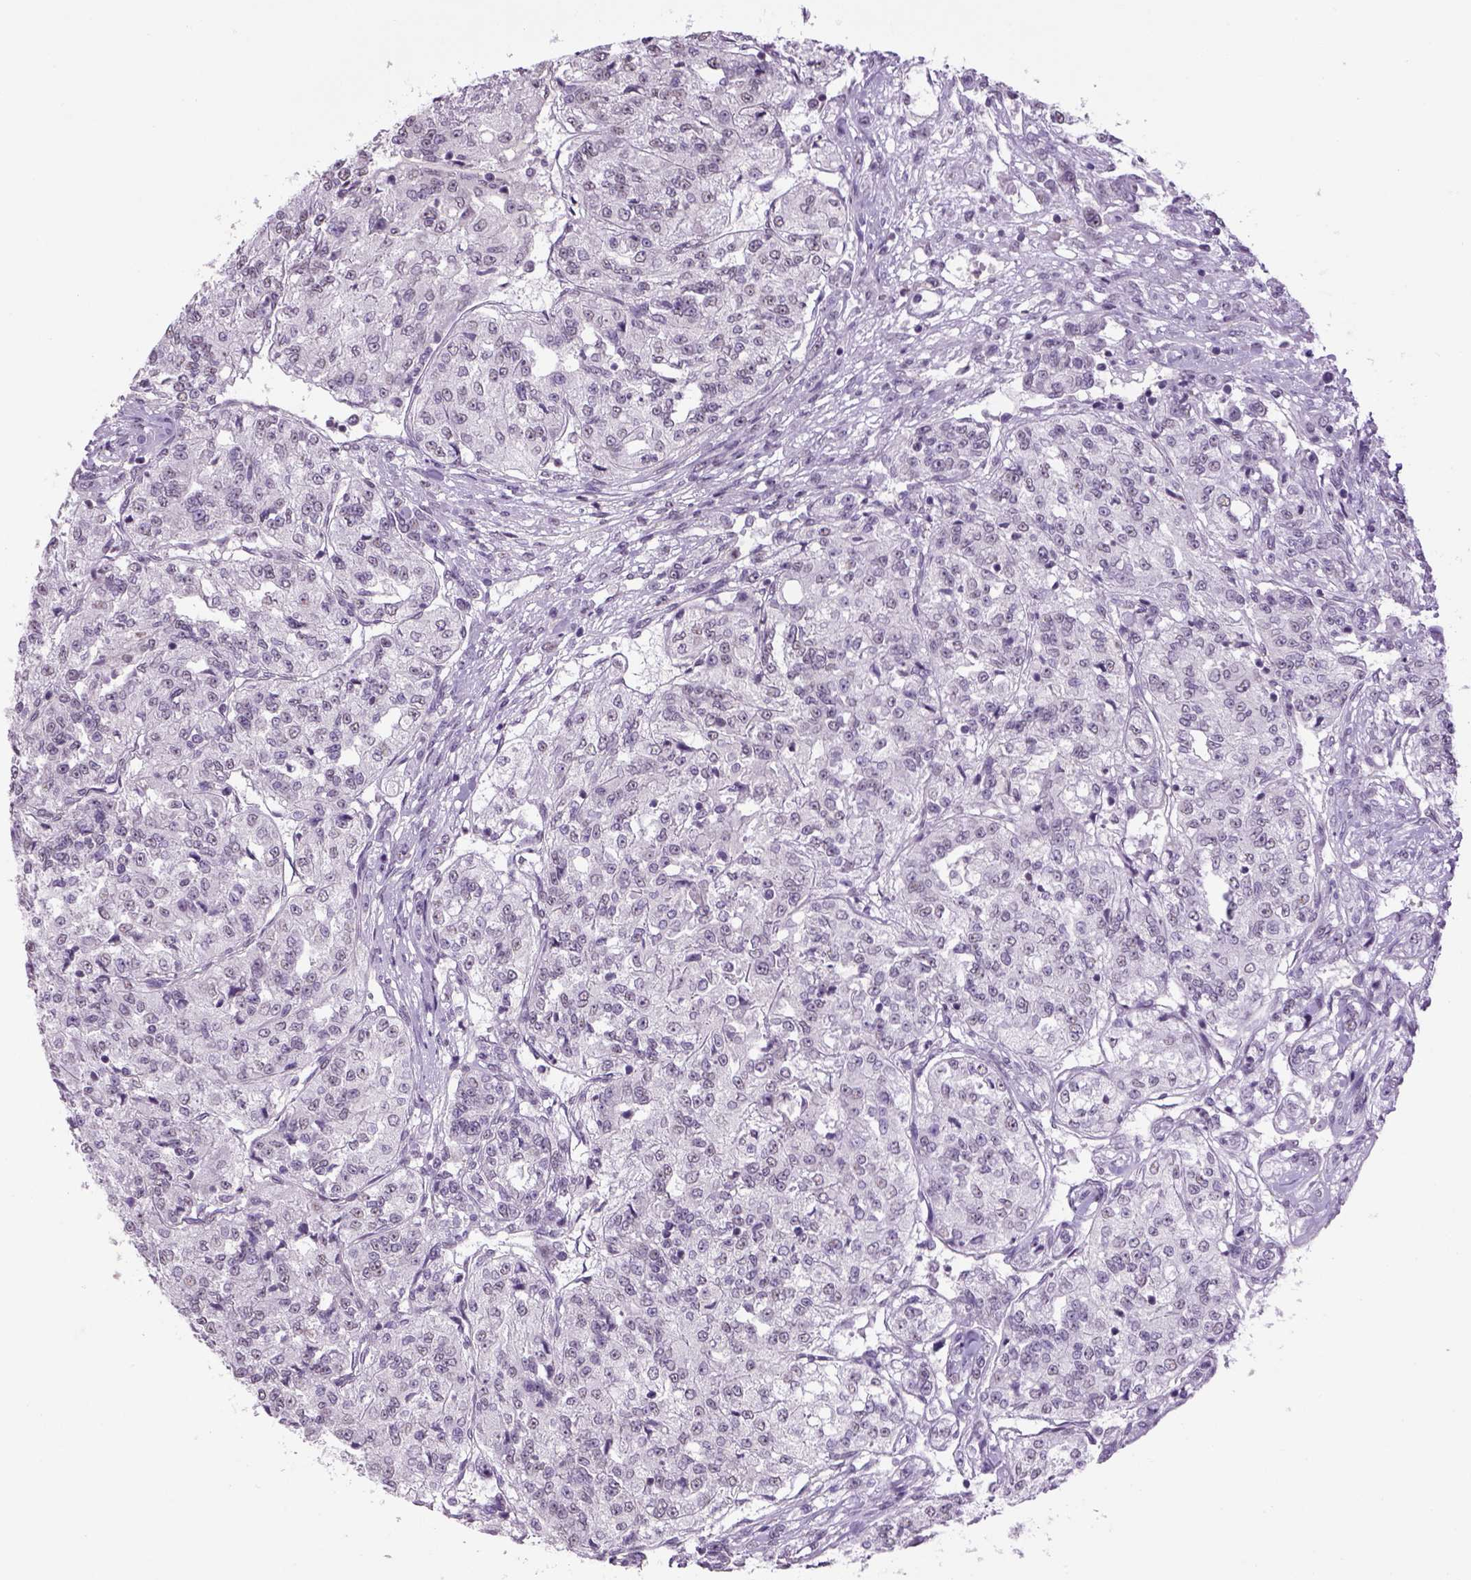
{"staining": {"intensity": "negative", "quantity": "none", "location": "none"}, "tissue": "renal cancer", "cell_type": "Tumor cells", "image_type": "cancer", "snomed": [{"axis": "morphology", "description": "Adenocarcinoma, NOS"}, {"axis": "topography", "description": "Kidney"}], "caption": "DAB (3,3'-diaminobenzidine) immunohistochemical staining of renal cancer shows no significant expression in tumor cells. Brightfield microscopy of immunohistochemistry stained with DAB (3,3'-diaminobenzidine) (brown) and hematoxylin (blue), captured at high magnification.", "gene": "PRRT1", "patient": {"sex": "female", "age": 63}}